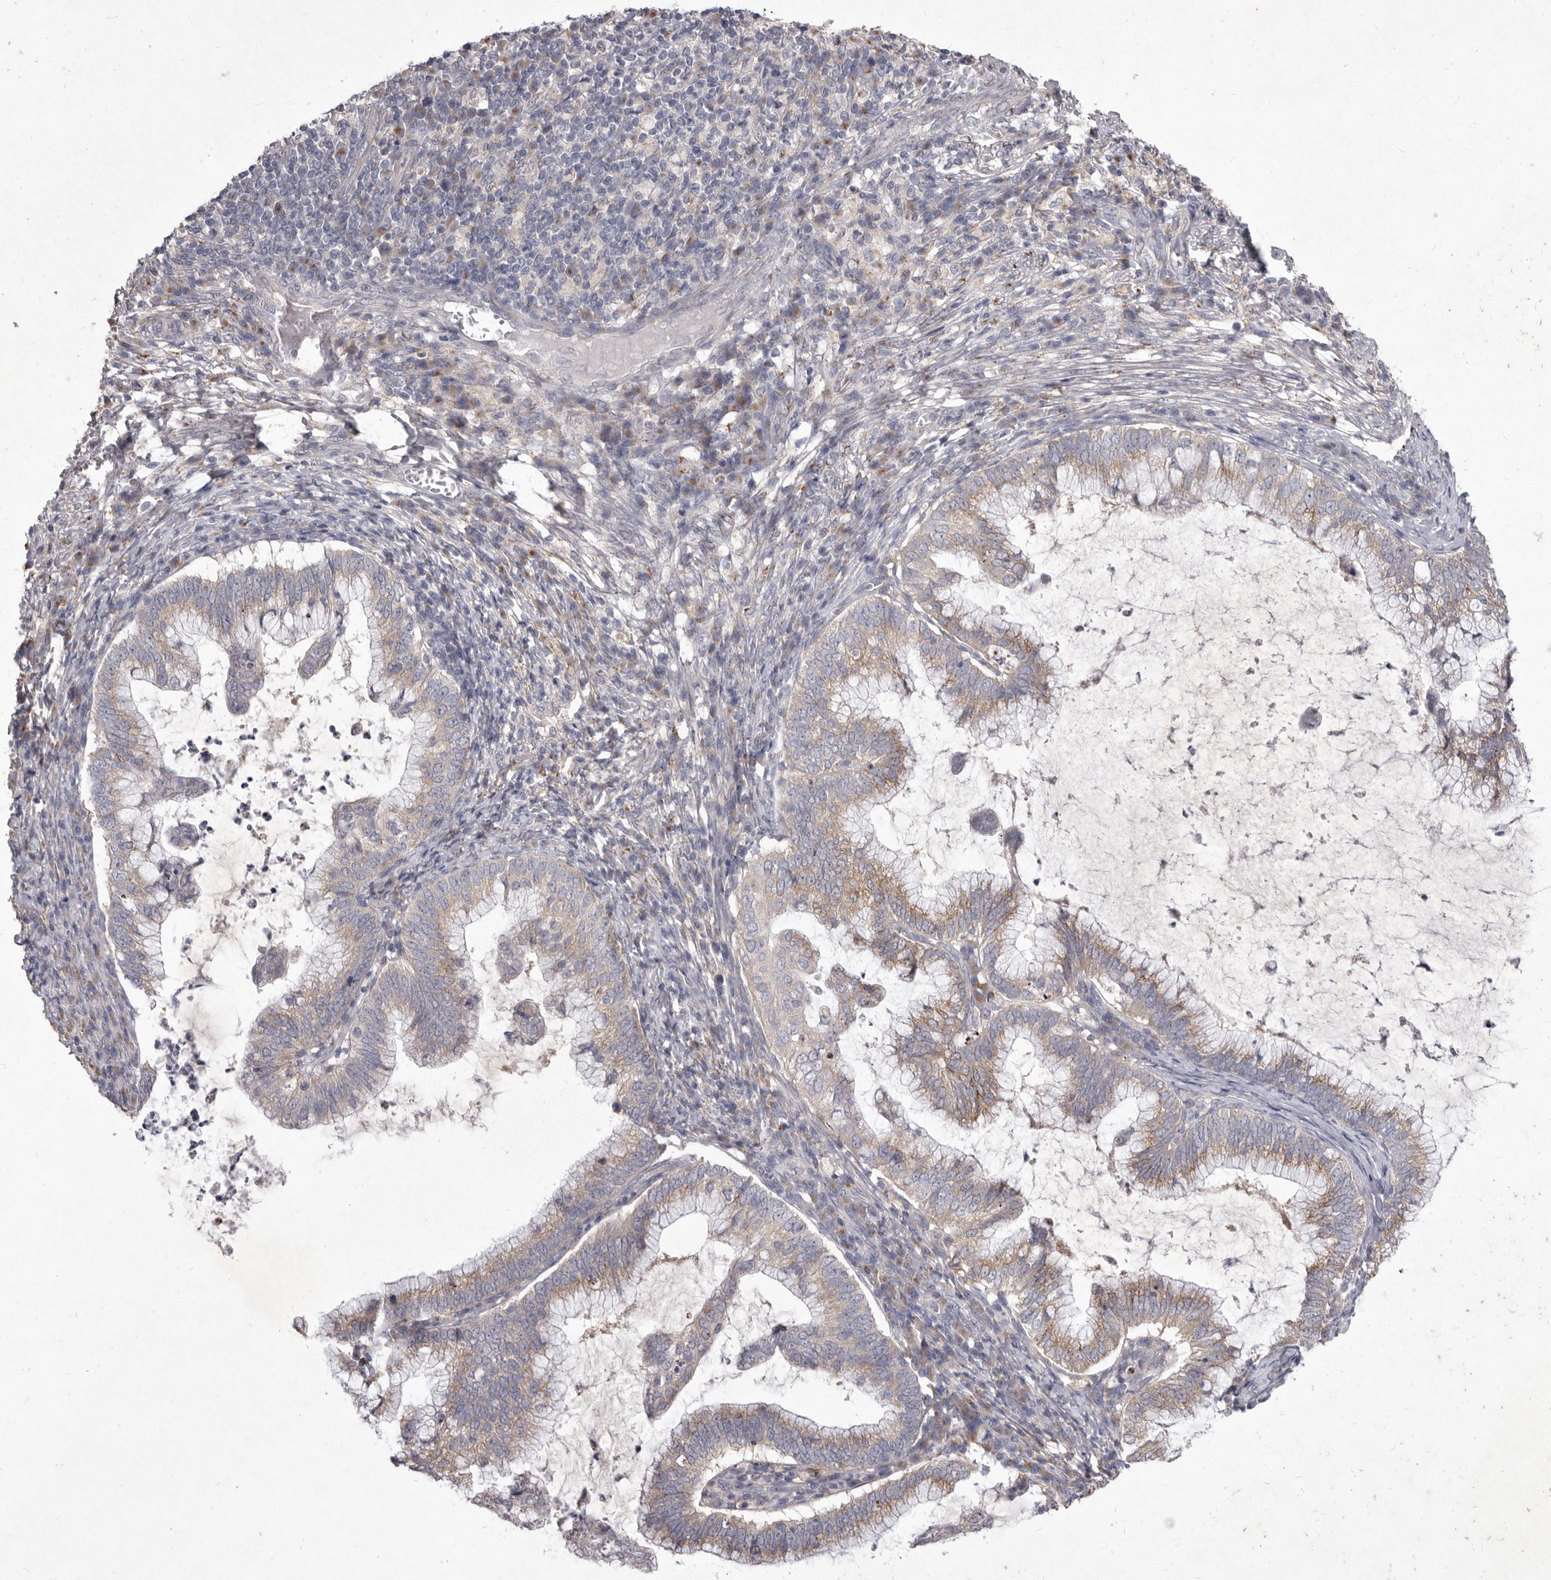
{"staining": {"intensity": "moderate", "quantity": ">75%", "location": "cytoplasmic/membranous"}, "tissue": "cervical cancer", "cell_type": "Tumor cells", "image_type": "cancer", "snomed": [{"axis": "morphology", "description": "Adenocarcinoma, NOS"}, {"axis": "topography", "description": "Cervix"}], "caption": "Adenocarcinoma (cervical) stained with DAB immunohistochemistry (IHC) exhibits medium levels of moderate cytoplasmic/membranous expression in approximately >75% of tumor cells.", "gene": "P2RX6", "patient": {"sex": "female", "age": 36}}